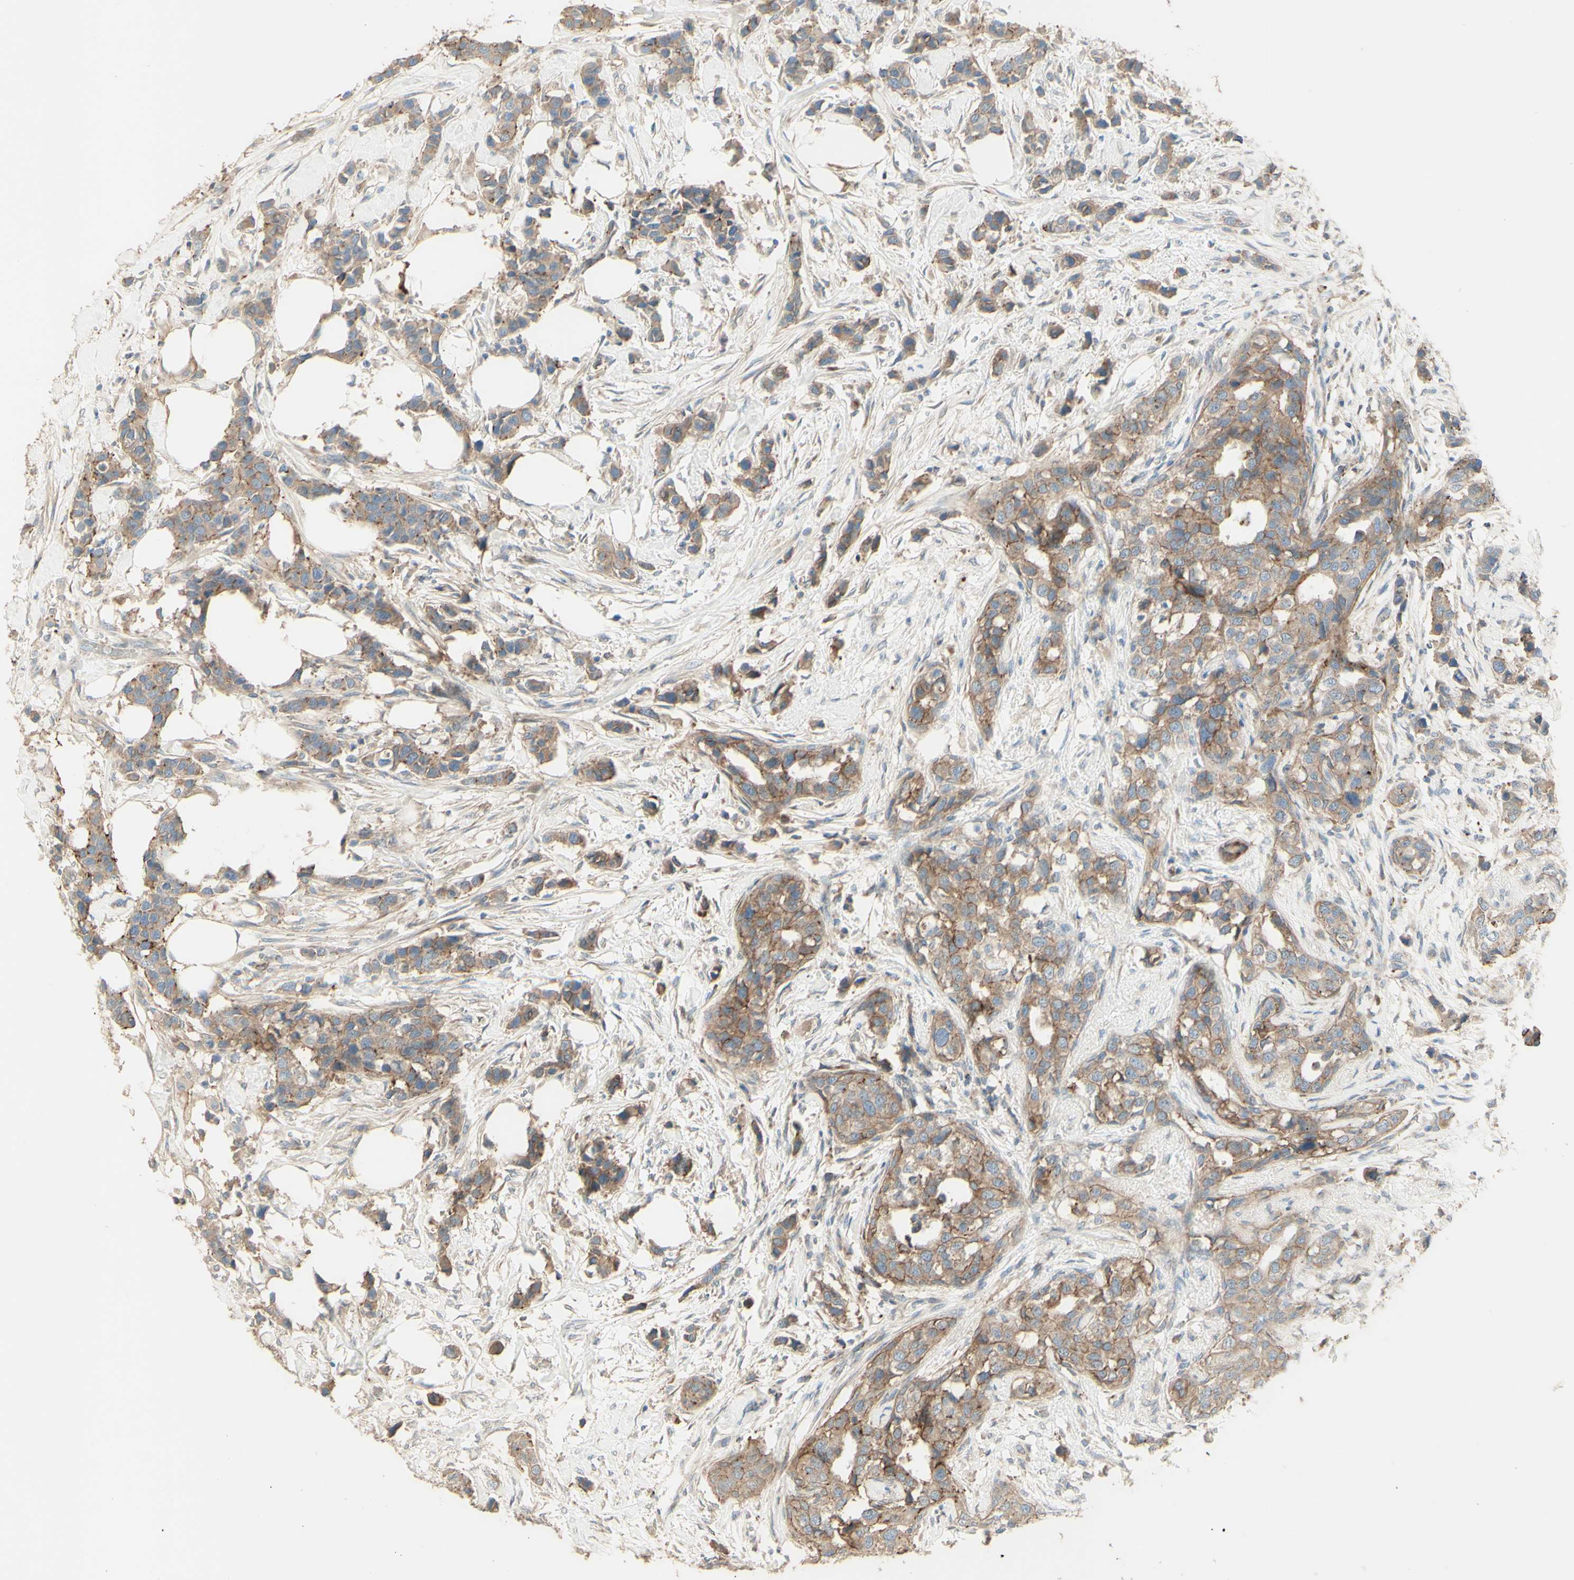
{"staining": {"intensity": "moderate", "quantity": ">75%", "location": "cytoplasmic/membranous"}, "tissue": "breast cancer", "cell_type": "Tumor cells", "image_type": "cancer", "snomed": [{"axis": "morphology", "description": "Normal tissue, NOS"}, {"axis": "morphology", "description": "Duct carcinoma"}, {"axis": "topography", "description": "Breast"}], "caption": "An image showing moderate cytoplasmic/membranous staining in about >75% of tumor cells in intraductal carcinoma (breast), as visualized by brown immunohistochemical staining.", "gene": "RNF149", "patient": {"sex": "female", "age": 50}}